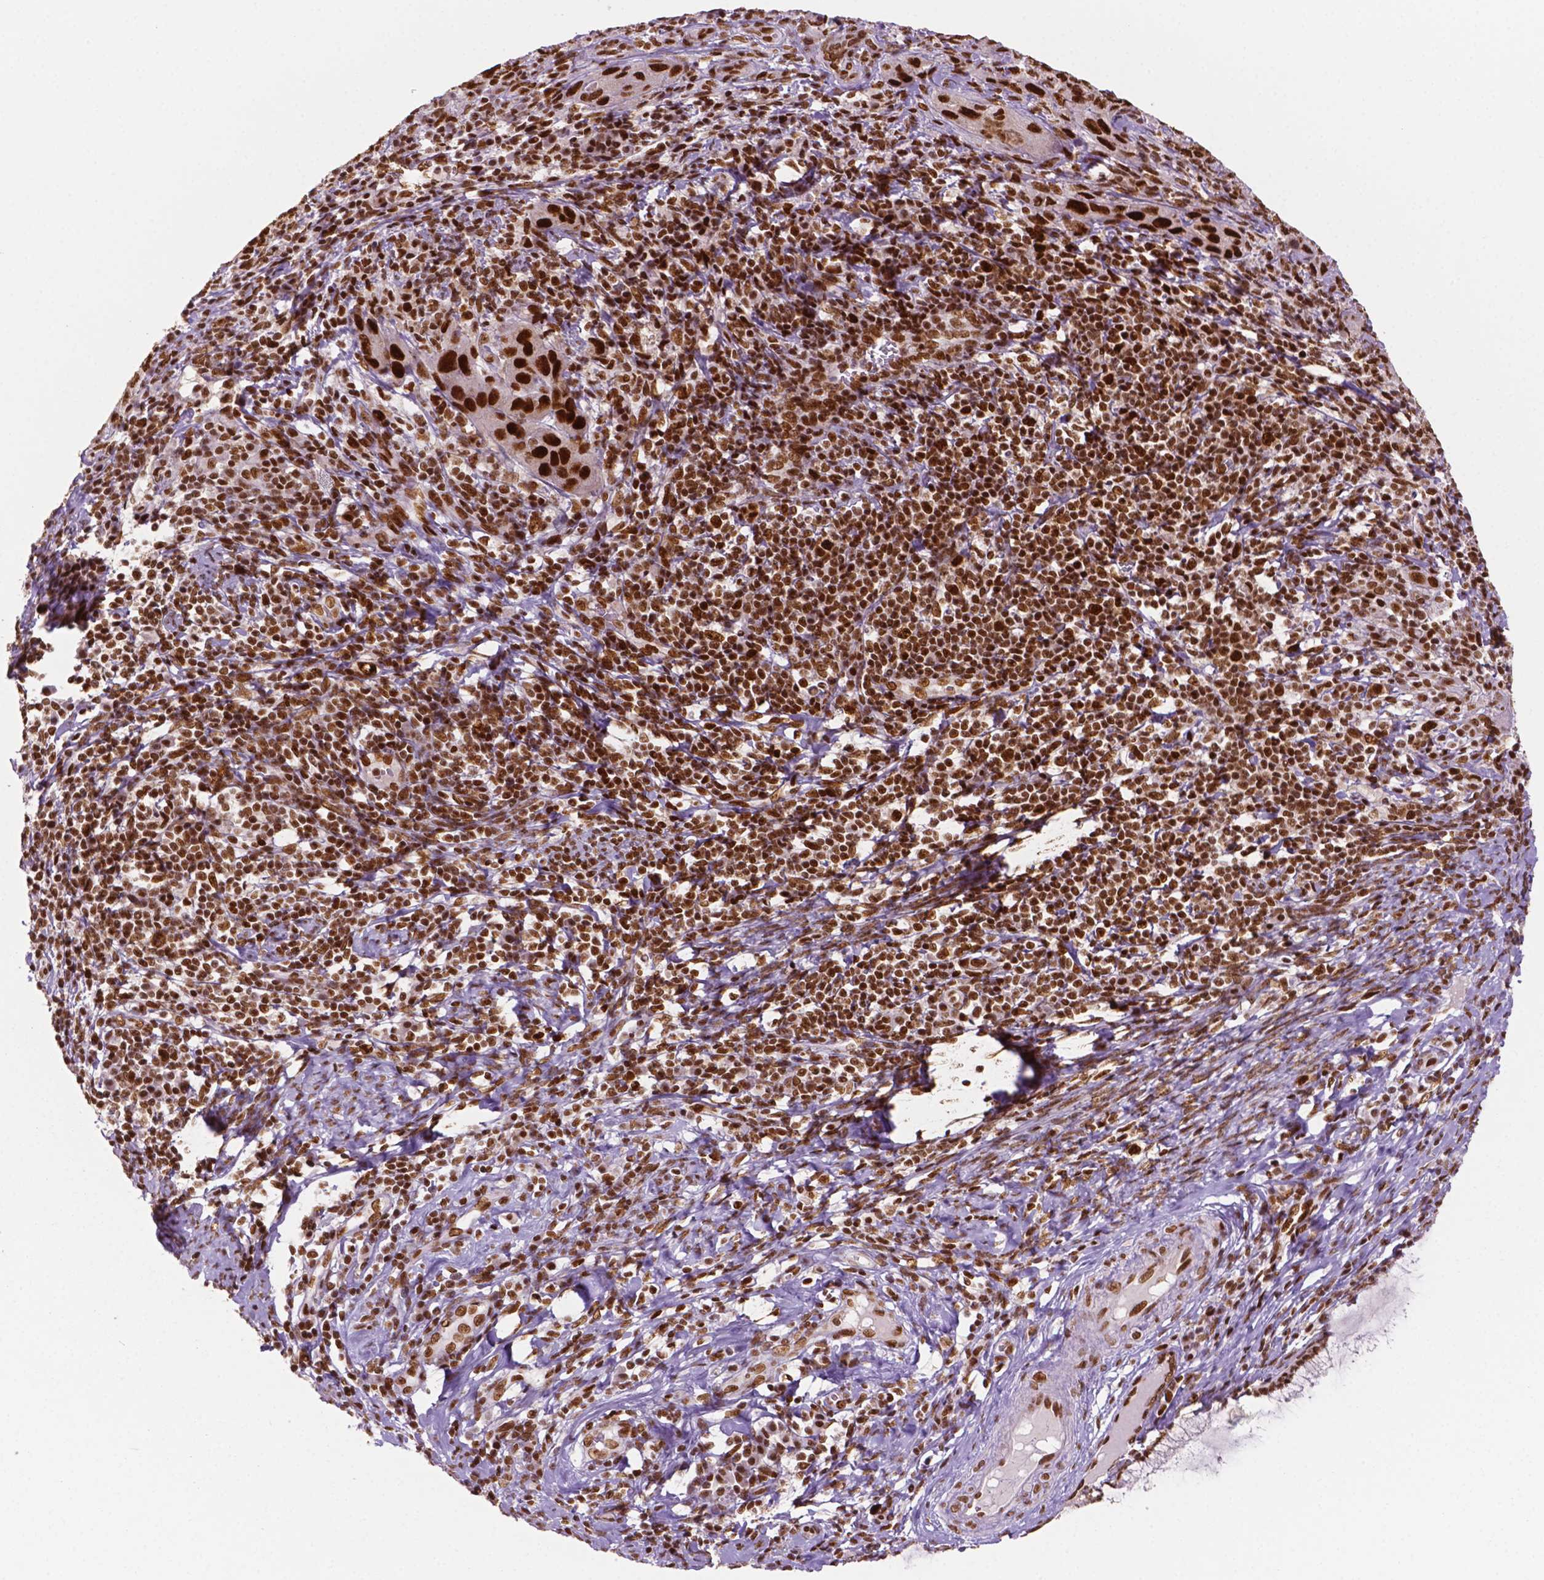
{"staining": {"intensity": "strong", "quantity": "25%-75%", "location": "nuclear"}, "tissue": "cervical cancer", "cell_type": "Tumor cells", "image_type": "cancer", "snomed": [{"axis": "morphology", "description": "Normal tissue, NOS"}, {"axis": "morphology", "description": "Squamous cell carcinoma, NOS"}, {"axis": "topography", "description": "Cervix"}], "caption": "Strong nuclear staining is appreciated in about 25%-75% of tumor cells in squamous cell carcinoma (cervical).", "gene": "MLH1", "patient": {"sex": "female", "age": 51}}